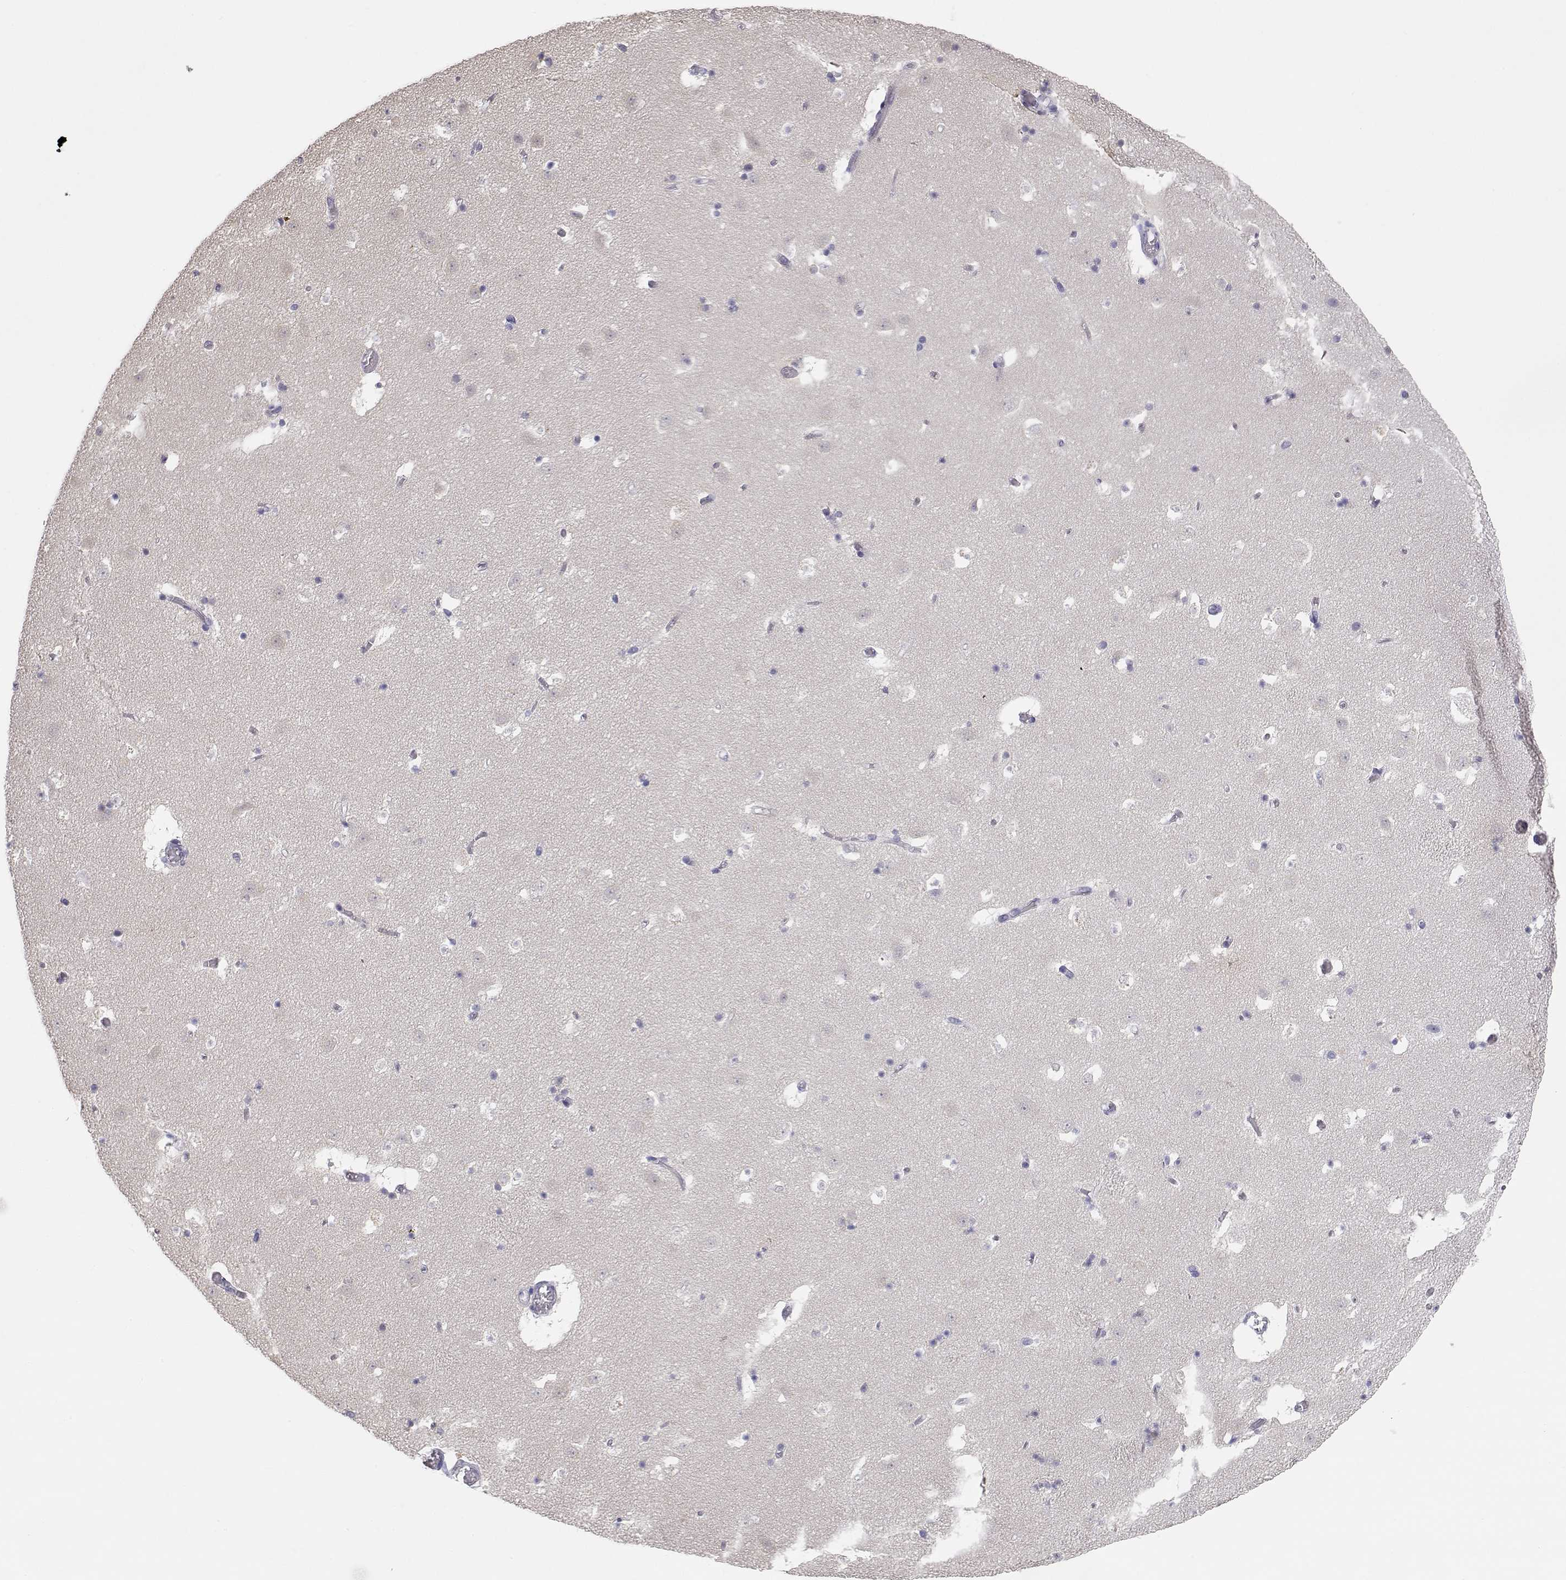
{"staining": {"intensity": "negative", "quantity": "none", "location": "none"}, "tissue": "caudate", "cell_type": "Glial cells", "image_type": "normal", "snomed": [{"axis": "morphology", "description": "Normal tissue, NOS"}, {"axis": "topography", "description": "Lateral ventricle wall"}], "caption": "A high-resolution image shows IHC staining of normal caudate, which exhibits no significant positivity in glial cells. (IHC, brightfield microscopy, high magnification).", "gene": "ADA", "patient": {"sex": "female", "age": 42}}